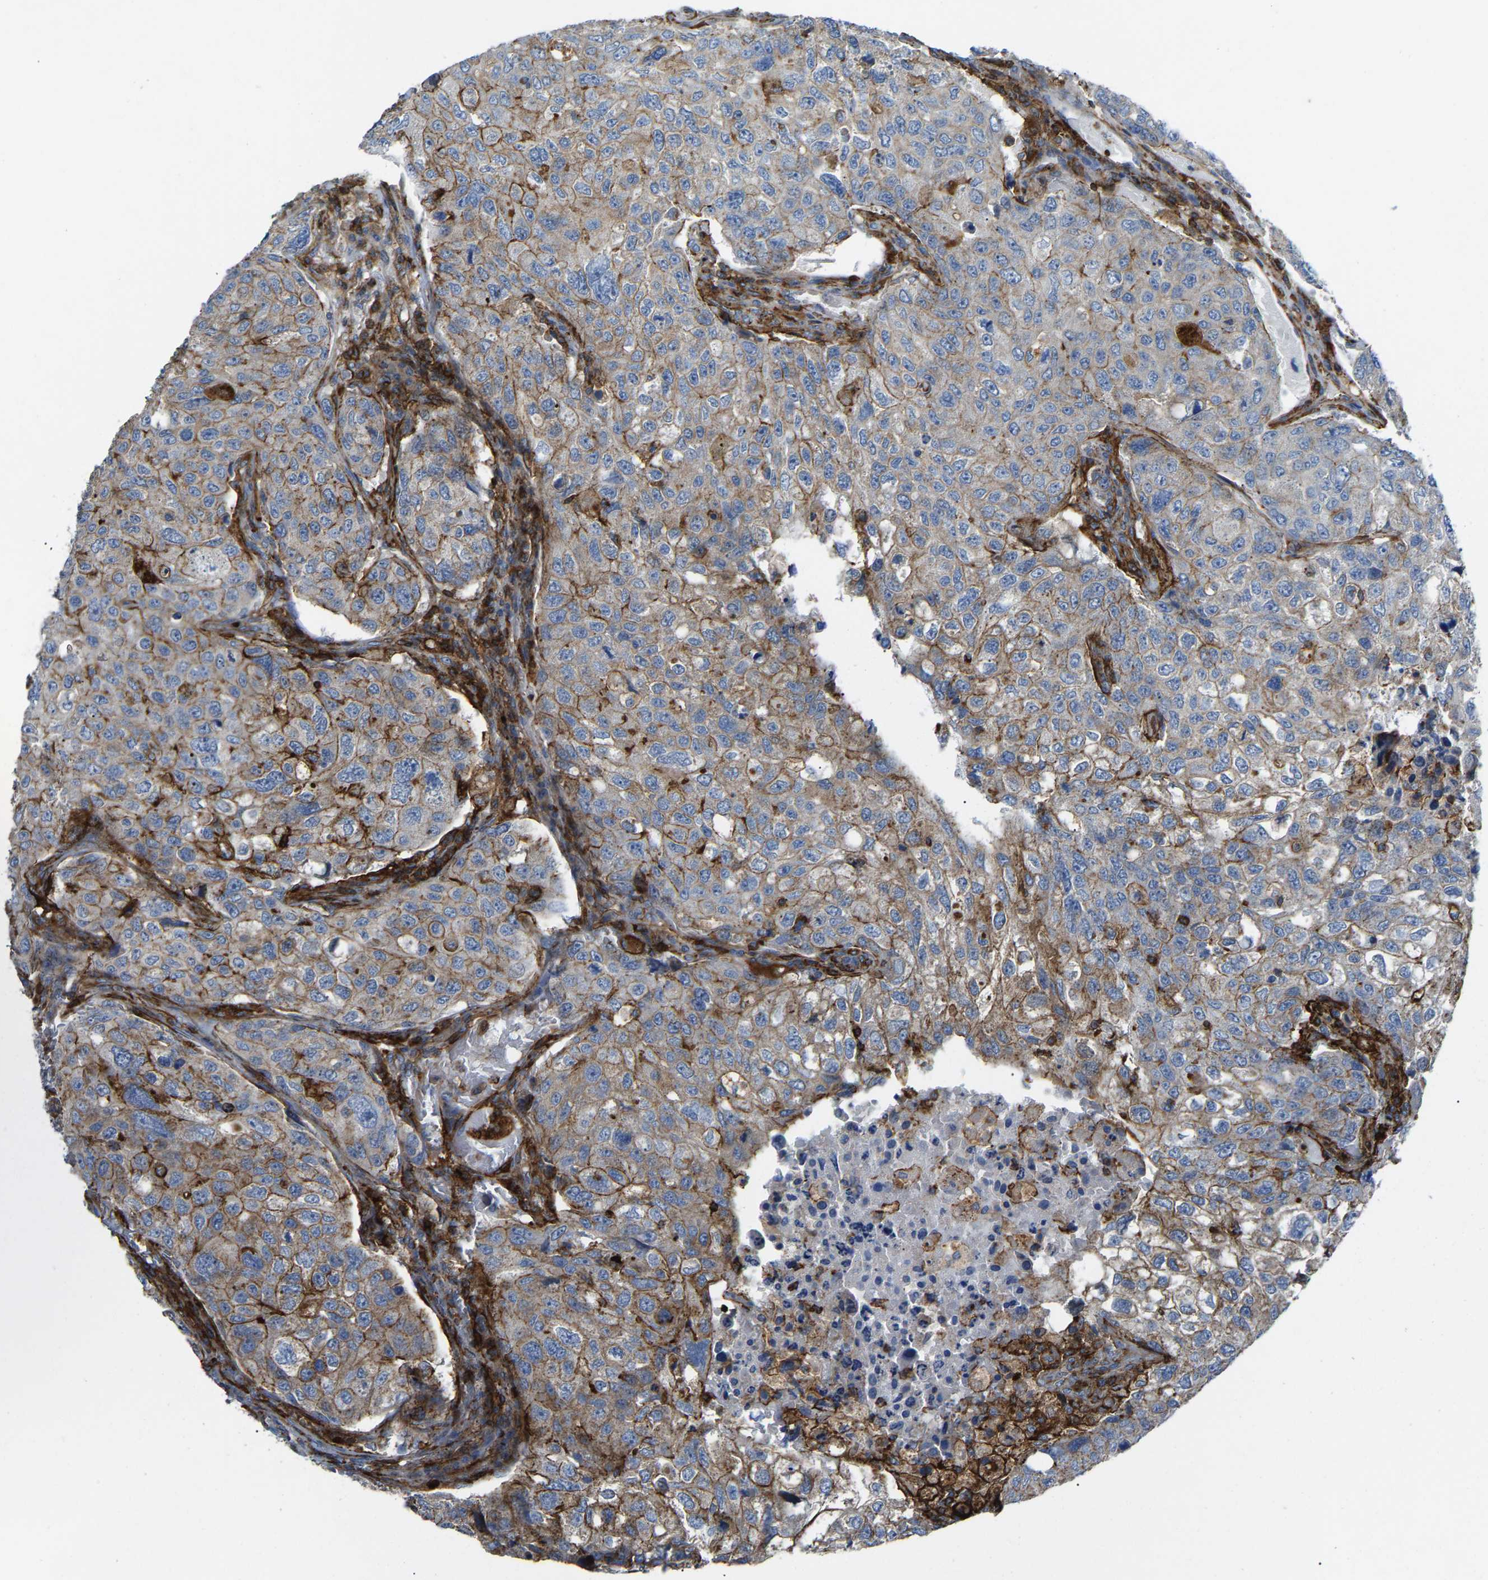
{"staining": {"intensity": "moderate", "quantity": "25%-75%", "location": "cytoplasmic/membranous"}, "tissue": "urothelial cancer", "cell_type": "Tumor cells", "image_type": "cancer", "snomed": [{"axis": "morphology", "description": "Urothelial carcinoma, High grade"}, {"axis": "topography", "description": "Lymph node"}, {"axis": "topography", "description": "Urinary bladder"}], "caption": "Moderate cytoplasmic/membranous expression for a protein is appreciated in about 25%-75% of tumor cells of urothelial cancer using IHC.", "gene": "AGPAT2", "patient": {"sex": "male", "age": 51}}